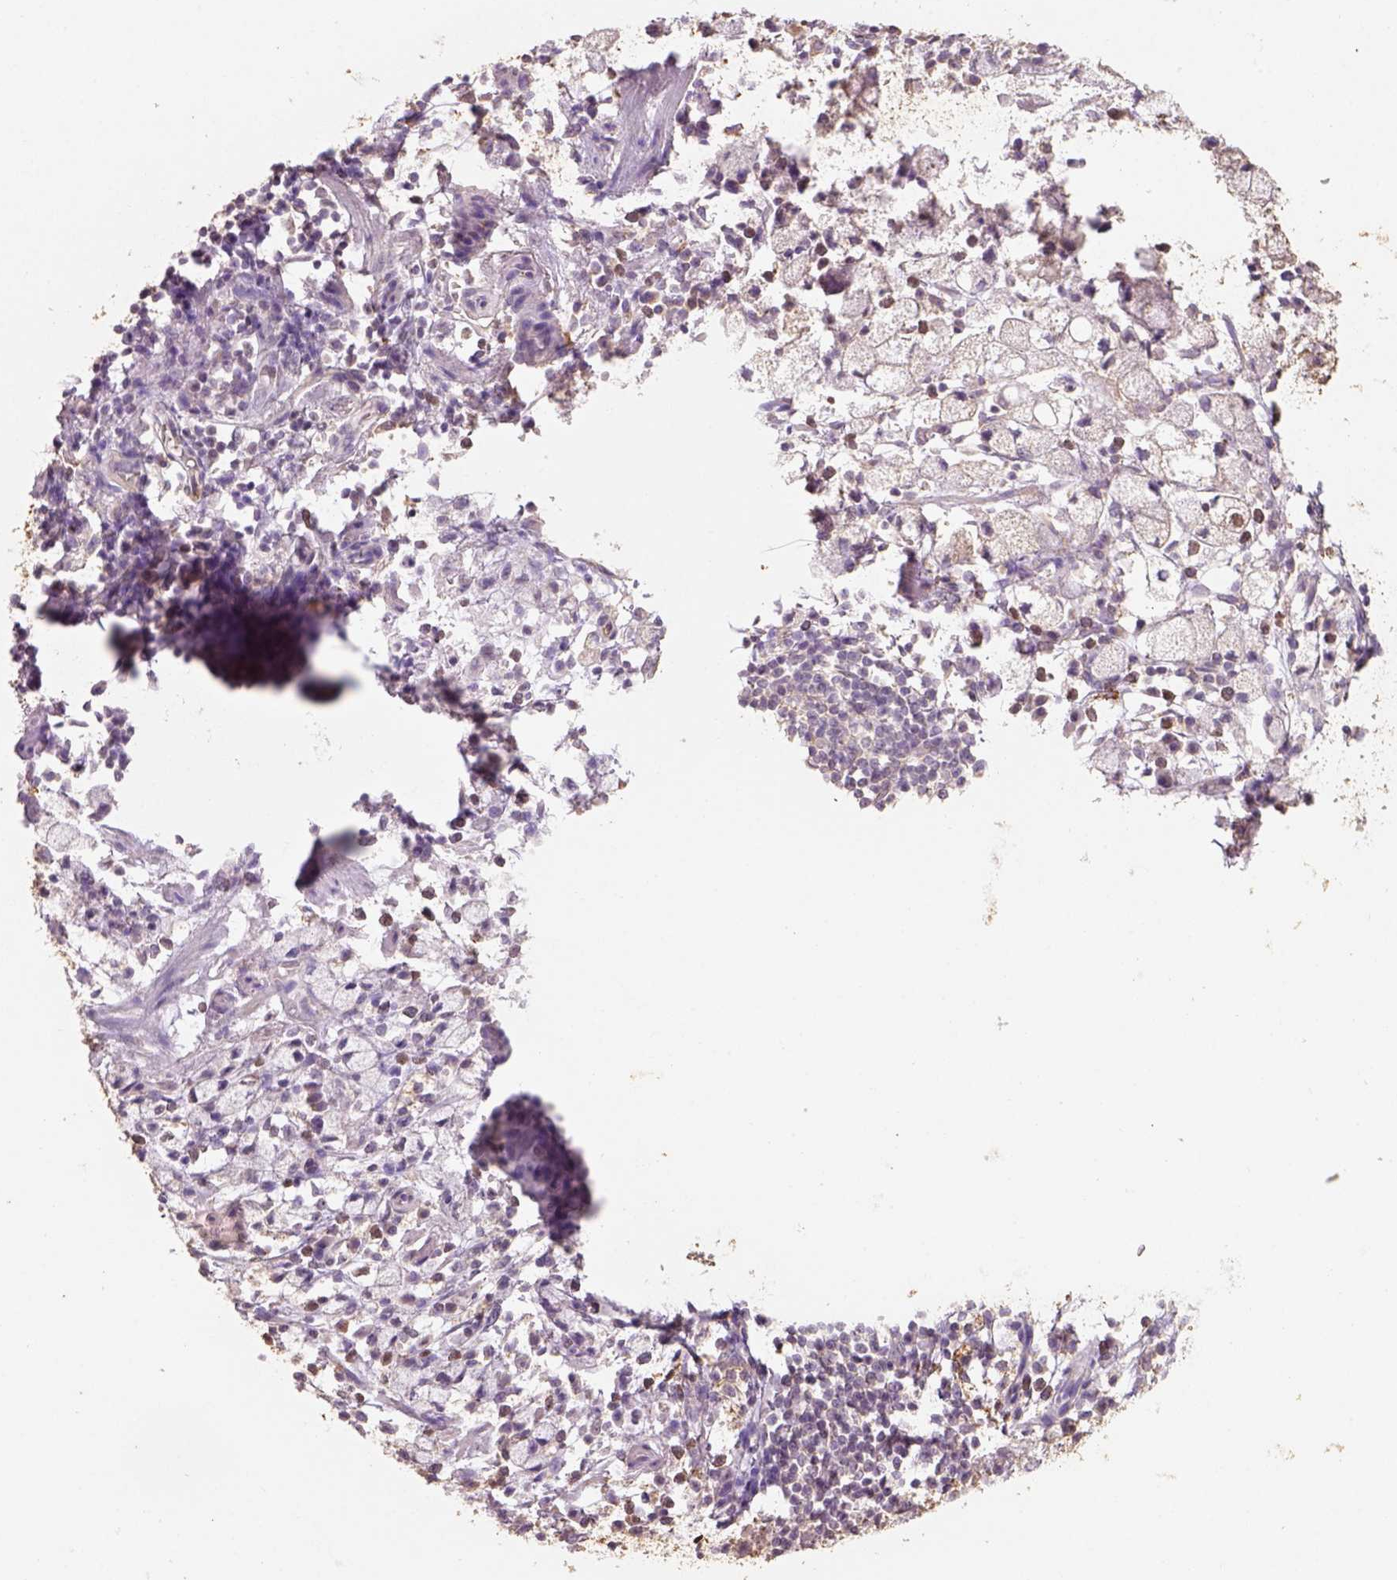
{"staining": {"intensity": "negative", "quantity": "none", "location": "none"}, "tissue": "stomach cancer", "cell_type": "Tumor cells", "image_type": "cancer", "snomed": [{"axis": "morphology", "description": "Adenocarcinoma, NOS"}, {"axis": "topography", "description": "Stomach"}], "caption": "Human stomach cancer (adenocarcinoma) stained for a protein using immunohistochemistry (IHC) displays no staining in tumor cells.", "gene": "AP2B1", "patient": {"sex": "male", "age": 58}}